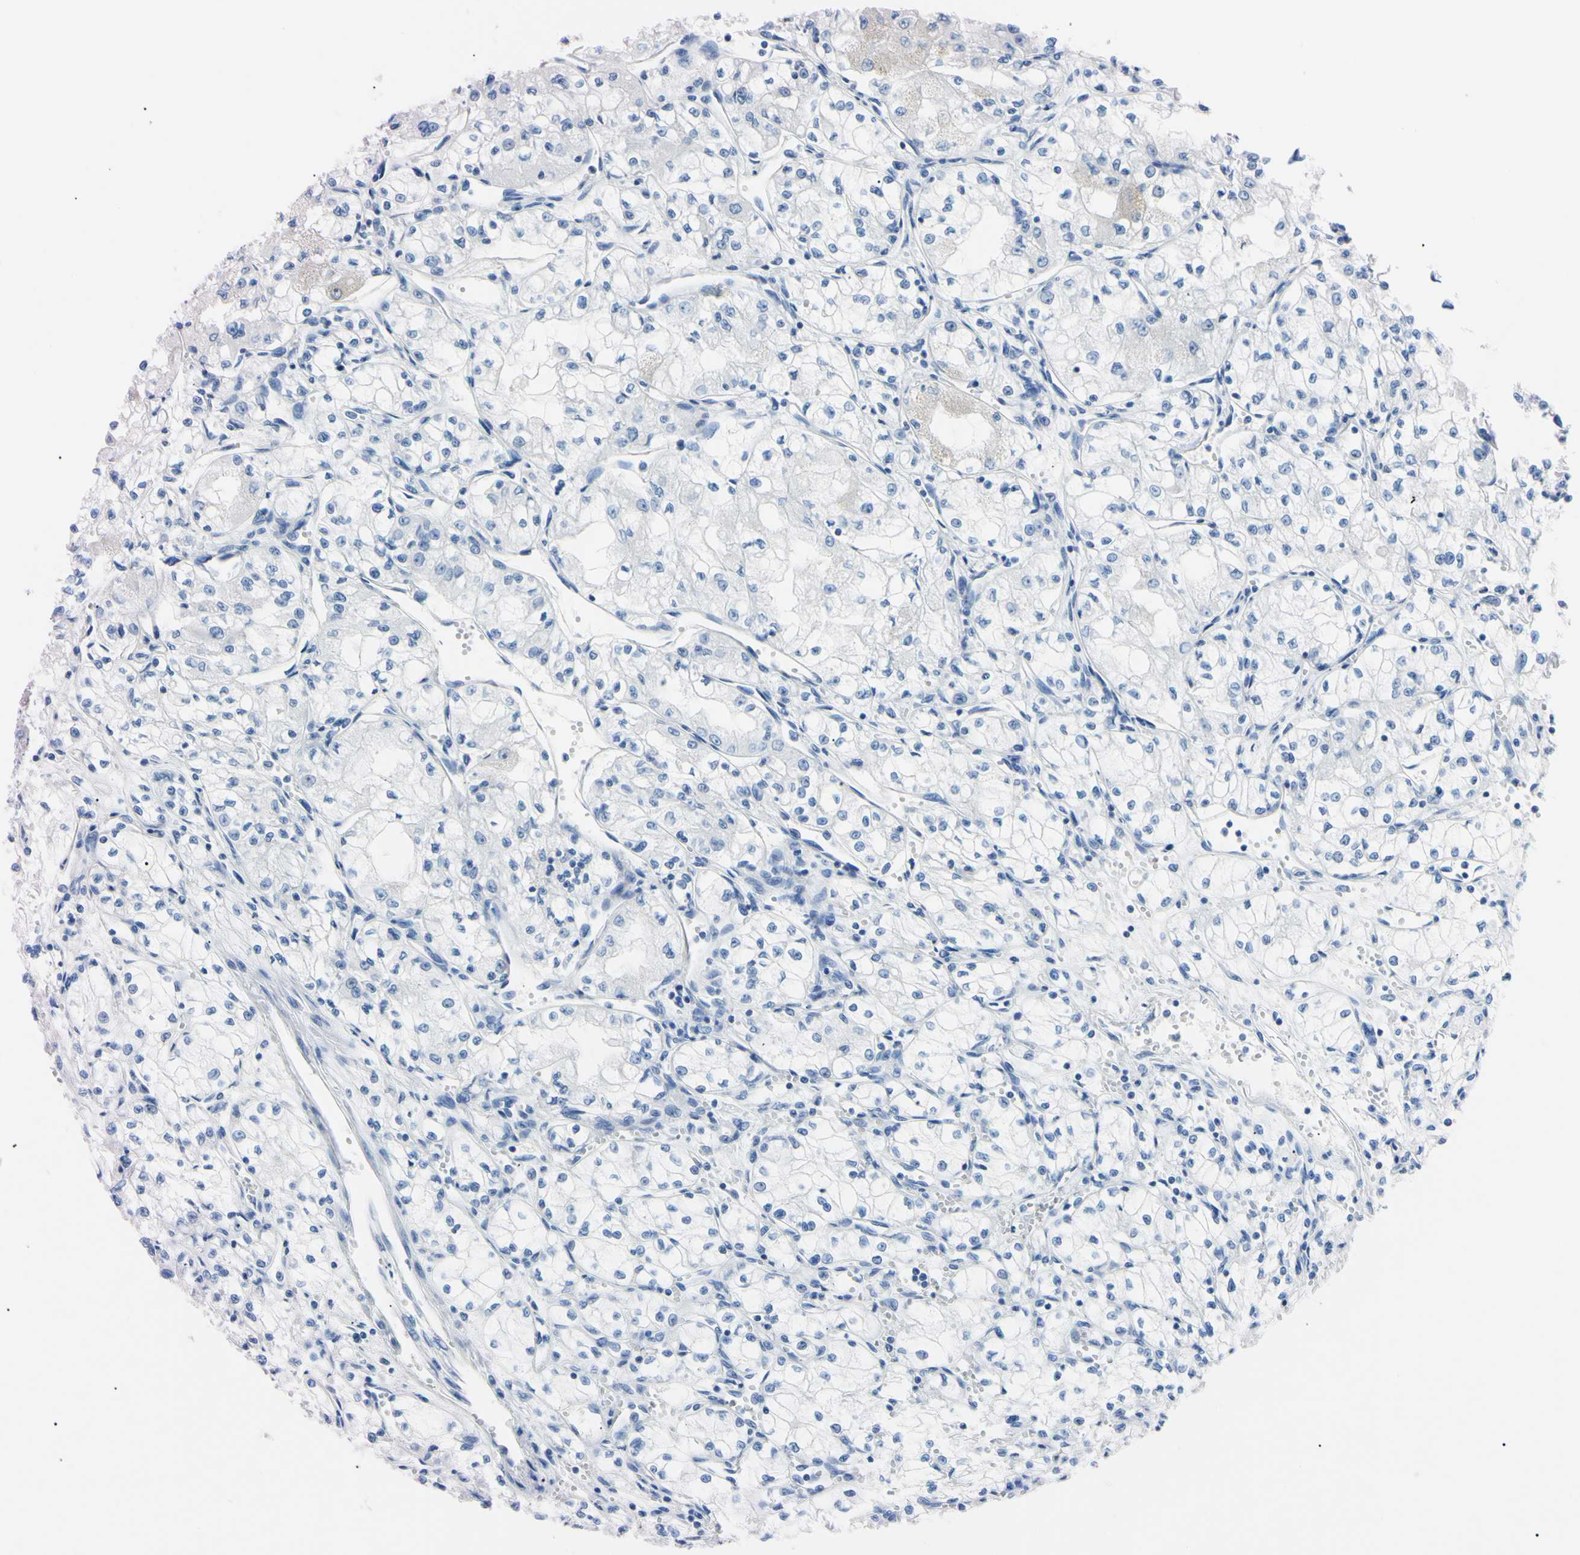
{"staining": {"intensity": "negative", "quantity": "none", "location": "none"}, "tissue": "renal cancer", "cell_type": "Tumor cells", "image_type": "cancer", "snomed": [{"axis": "morphology", "description": "Normal tissue, NOS"}, {"axis": "morphology", "description": "Adenocarcinoma, NOS"}, {"axis": "topography", "description": "Kidney"}], "caption": "This is an immunohistochemistry (IHC) photomicrograph of adenocarcinoma (renal). There is no expression in tumor cells.", "gene": "NCF4", "patient": {"sex": "male", "age": 59}}